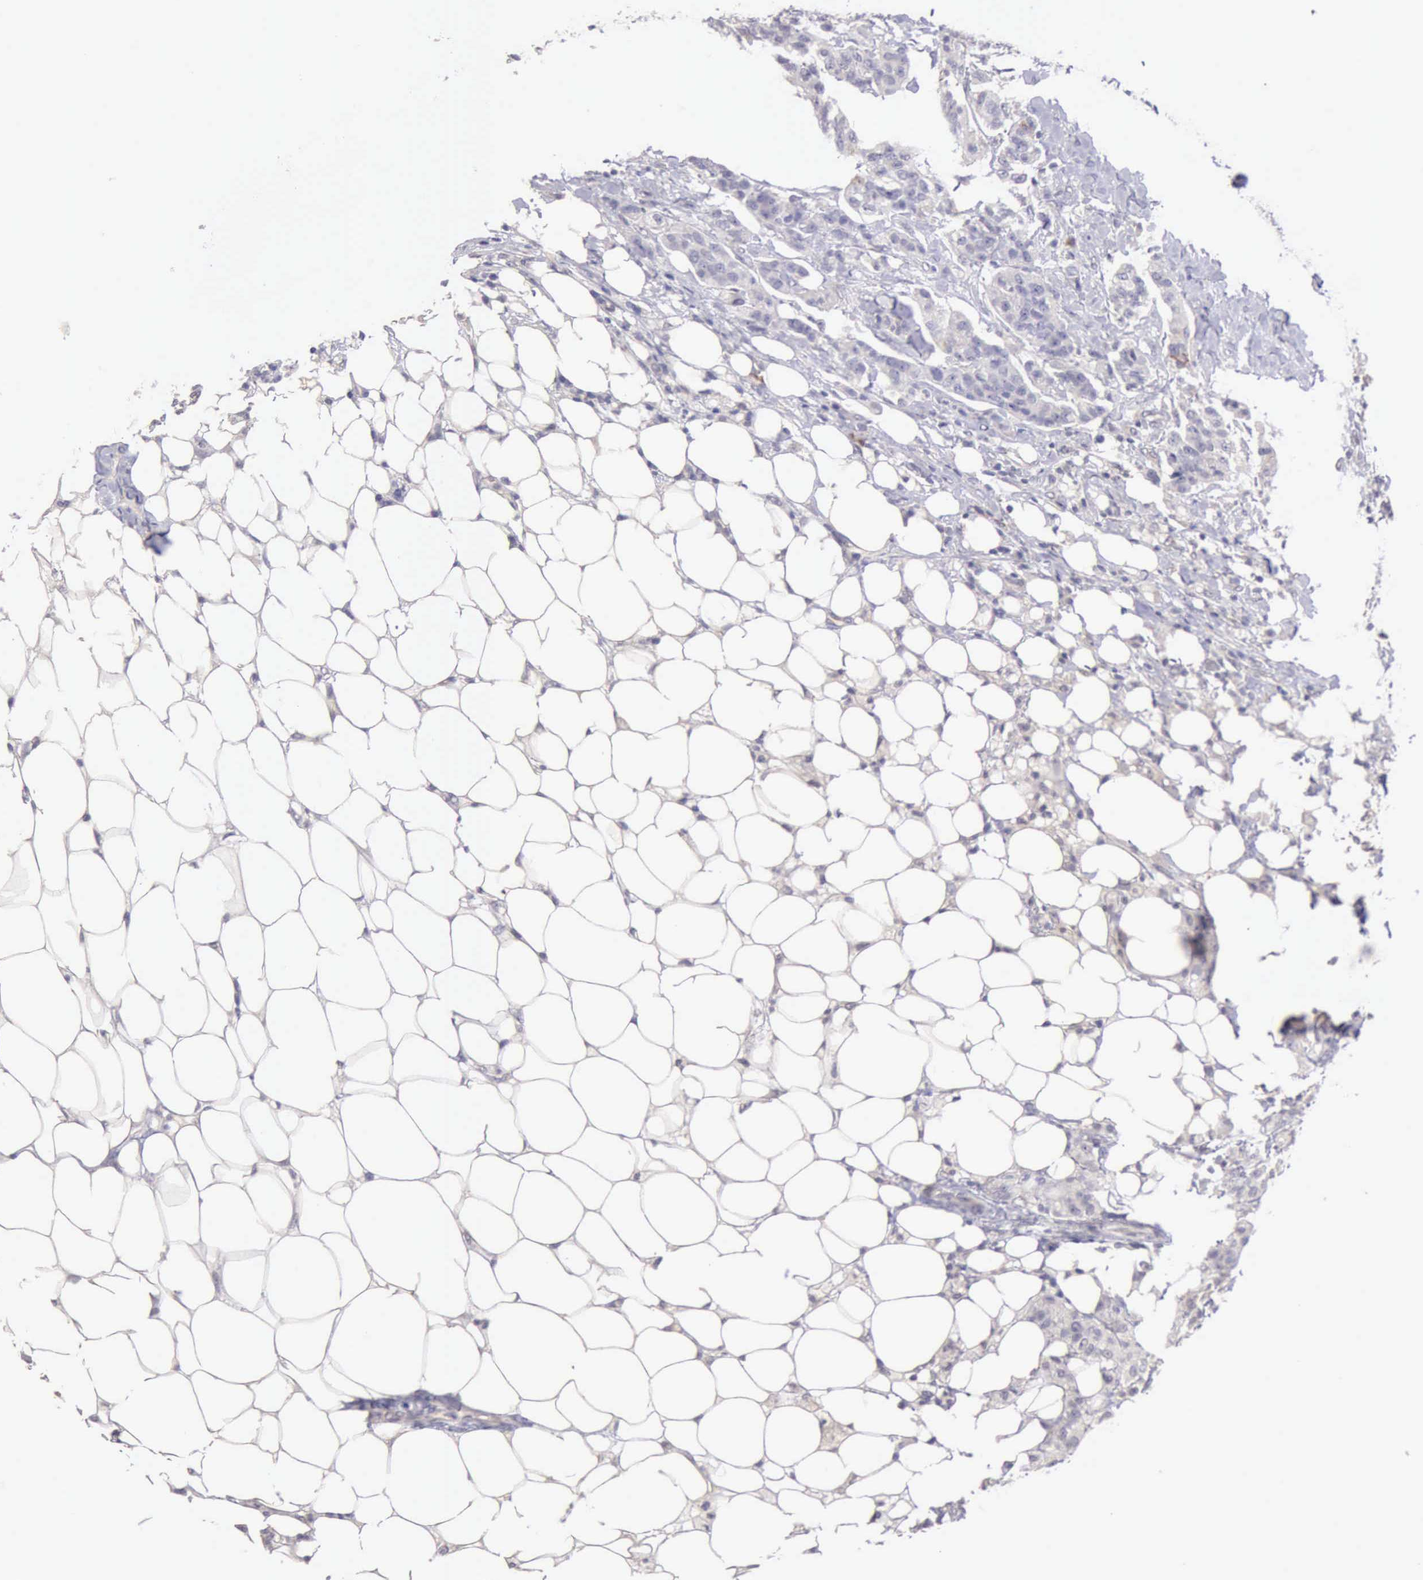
{"staining": {"intensity": "negative", "quantity": "none", "location": "none"}, "tissue": "breast cancer", "cell_type": "Tumor cells", "image_type": "cancer", "snomed": [{"axis": "morphology", "description": "Duct carcinoma"}, {"axis": "topography", "description": "Breast"}], "caption": "A histopathology image of human breast infiltrating ductal carcinoma is negative for staining in tumor cells. The staining was performed using DAB (3,3'-diaminobenzidine) to visualize the protein expression in brown, while the nuclei were stained in blue with hematoxylin (Magnification: 20x).", "gene": "KCND1", "patient": {"sex": "female", "age": 40}}